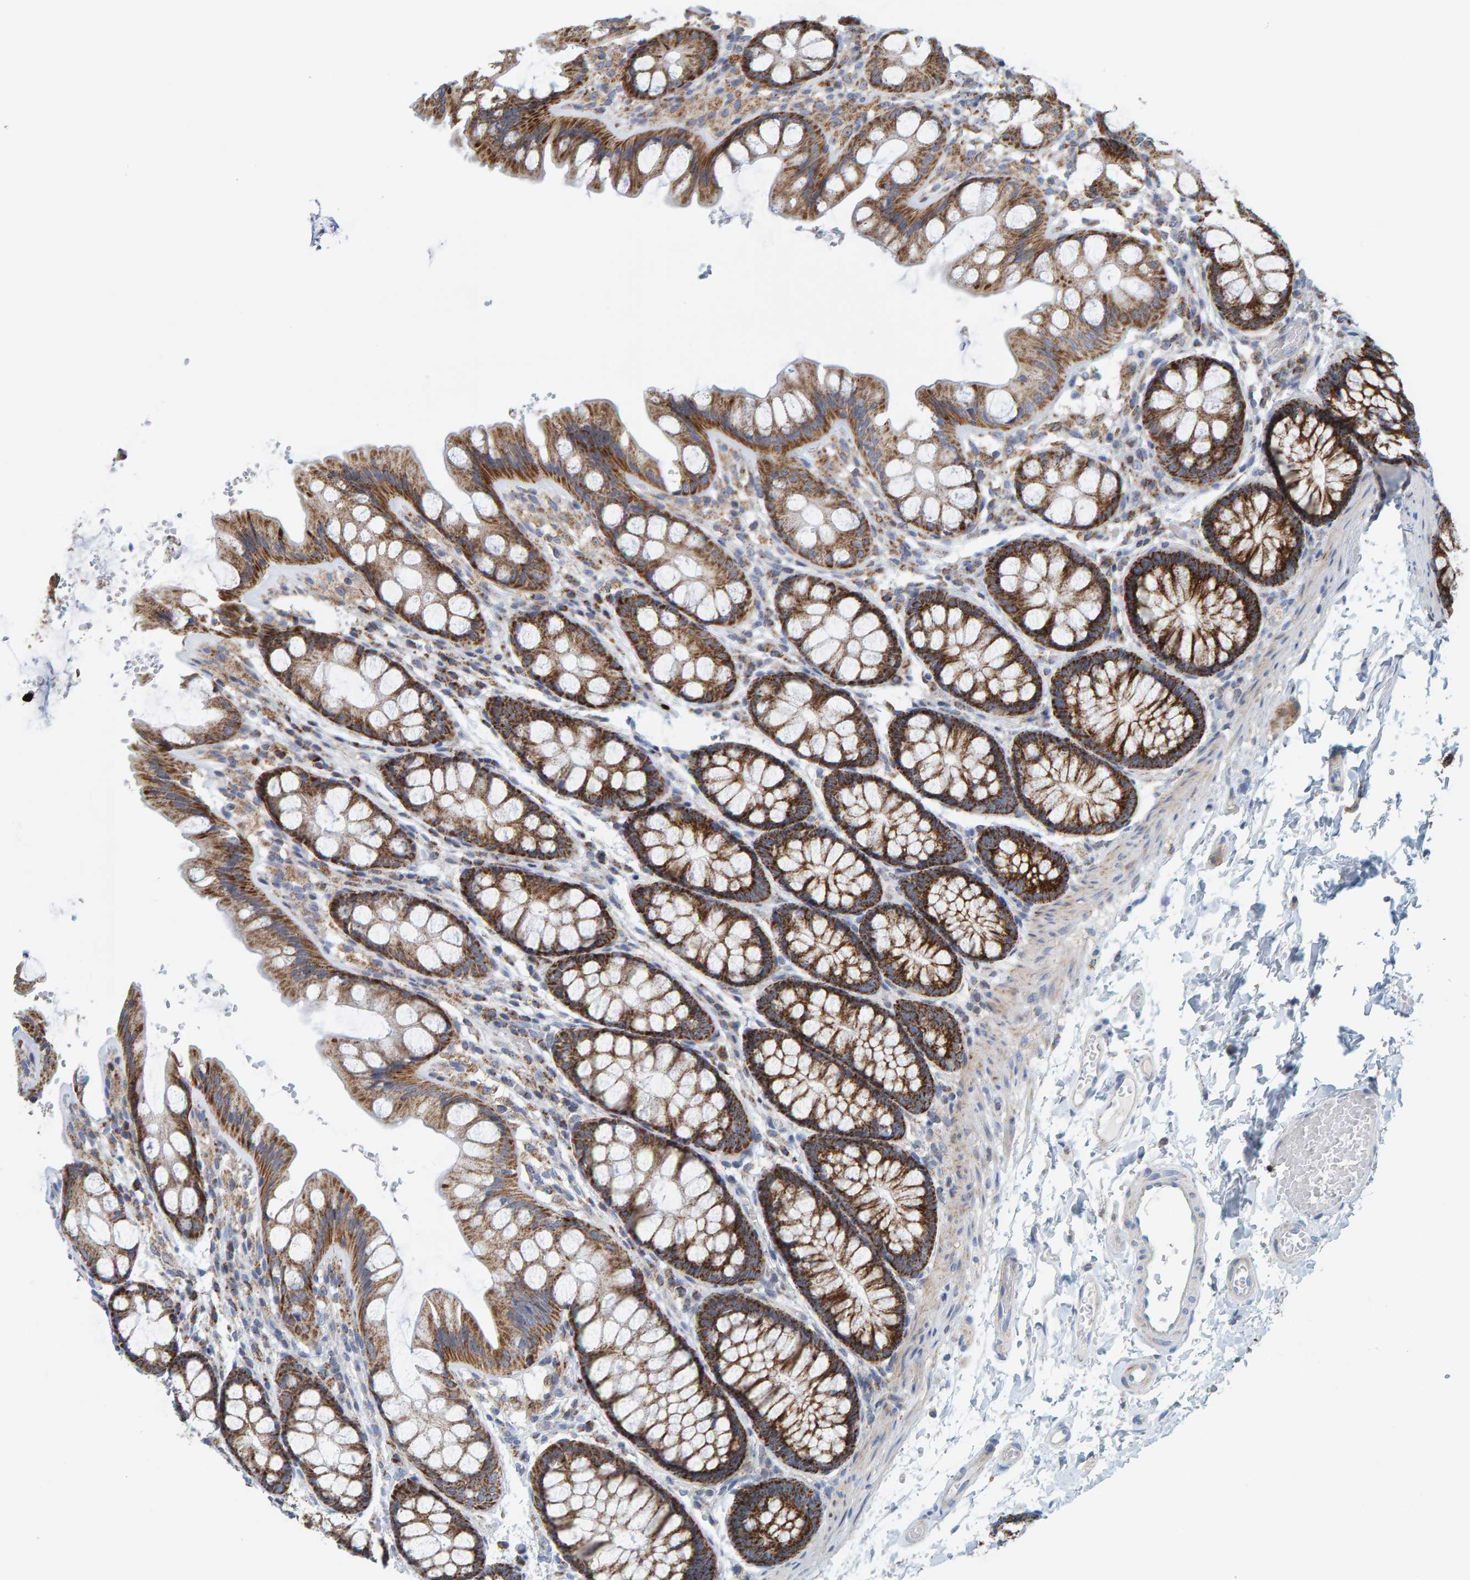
{"staining": {"intensity": "negative", "quantity": "none", "location": "none"}, "tissue": "colon", "cell_type": "Endothelial cells", "image_type": "normal", "snomed": [{"axis": "morphology", "description": "Normal tissue, NOS"}, {"axis": "topography", "description": "Colon"}], "caption": "Micrograph shows no protein expression in endothelial cells of unremarkable colon.", "gene": "B9D1", "patient": {"sex": "male", "age": 47}}